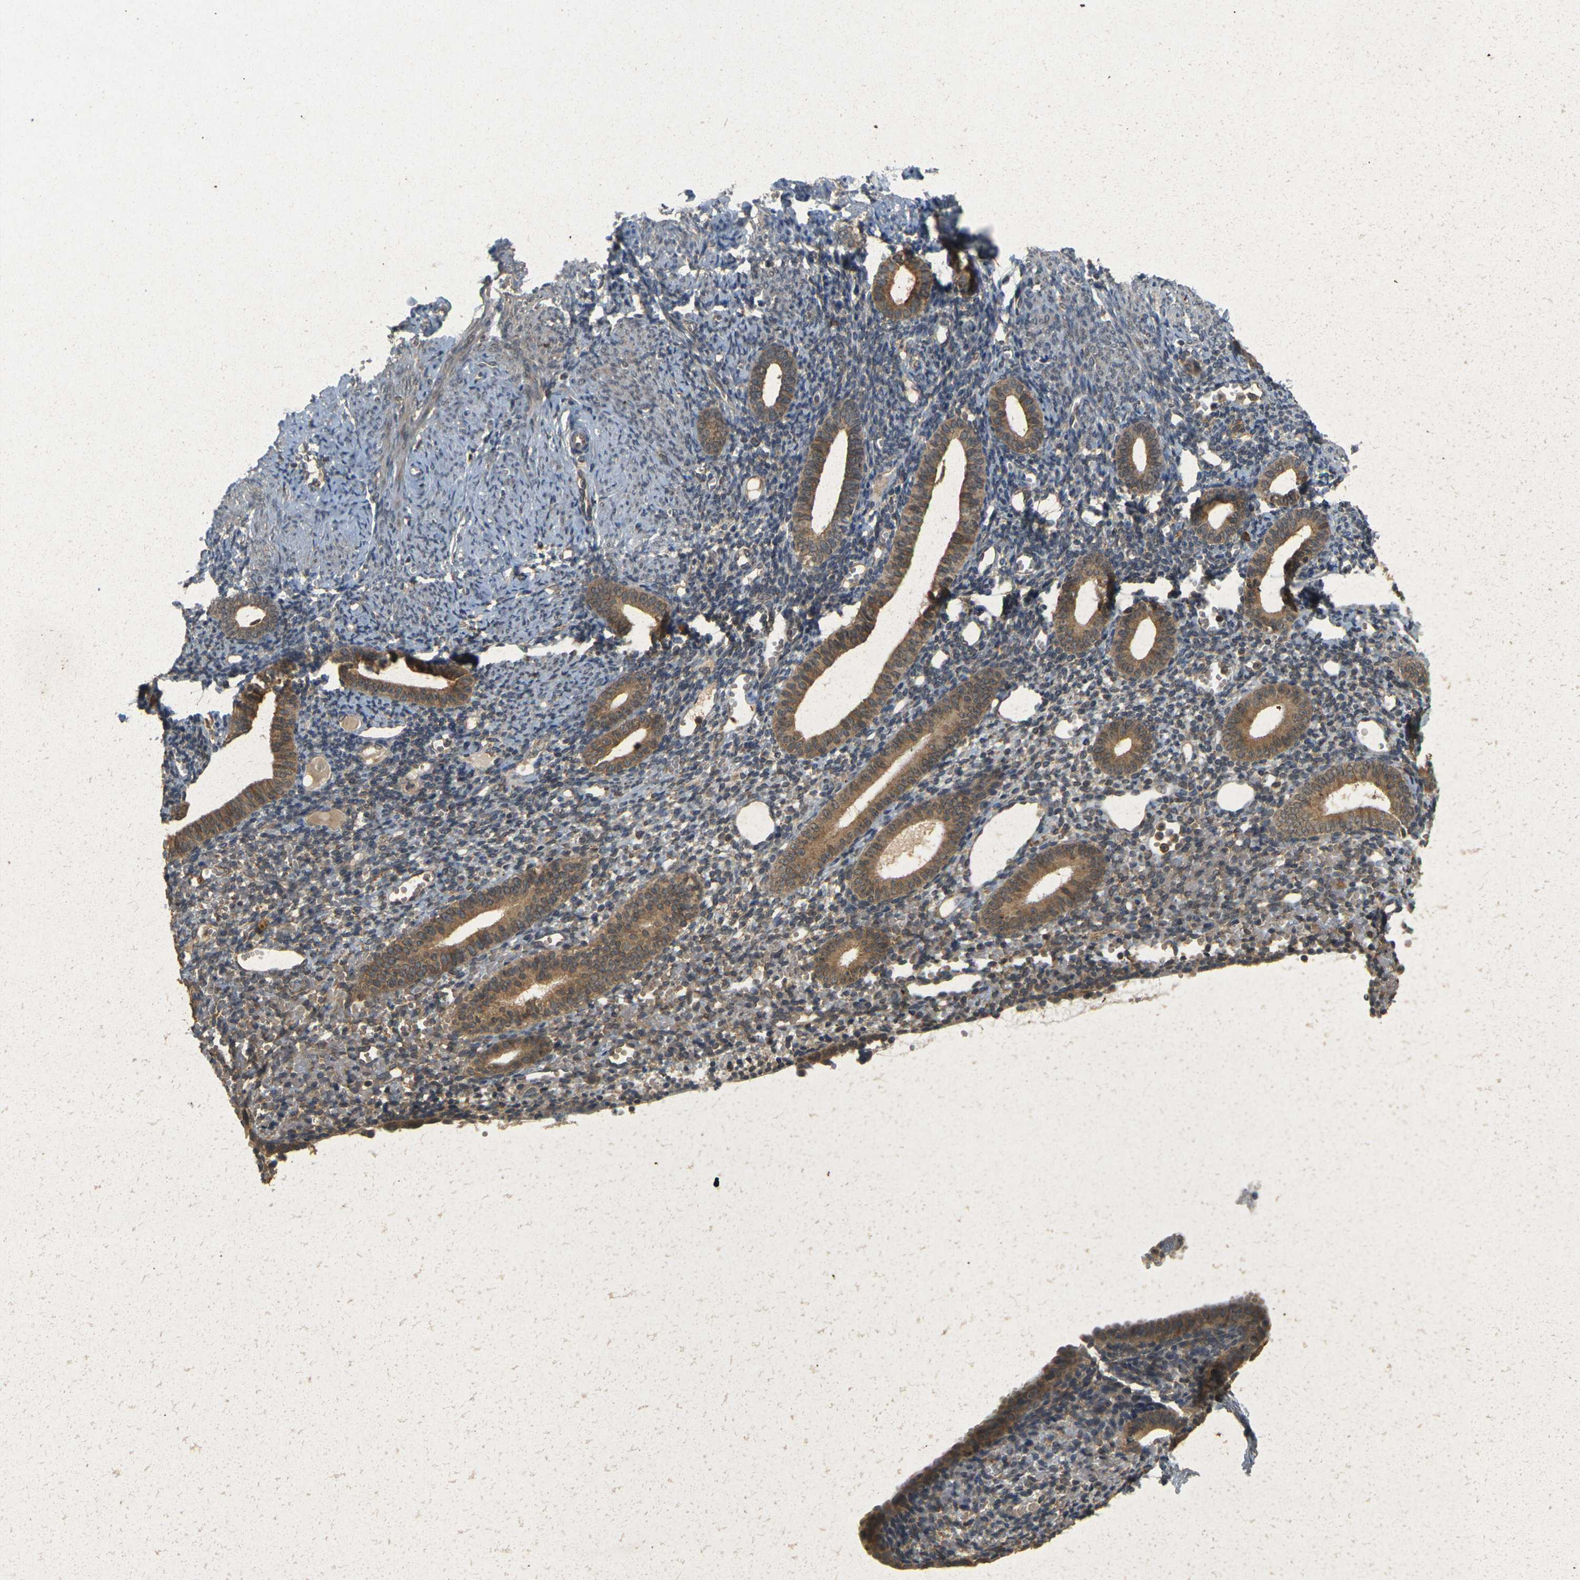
{"staining": {"intensity": "weak", "quantity": "25%-75%", "location": "cytoplasmic/membranous"}, "tissue": "endometrium", "cell_type": "Cells in endometrial stroma", "image_type": "normal", "snomed": [{"axis": "morphology", "description": "Normal tissue, NOS"}, {"axis": "topography", "description": "Endometrium"}], "caption": "Cells in endometrial stroma reveal weak cytoplasmic/membranous positivity in about 25%-75% of cells in benign endometrium.", "gene": "ERN1", "patient": {"sex": "female", "age": 50}}